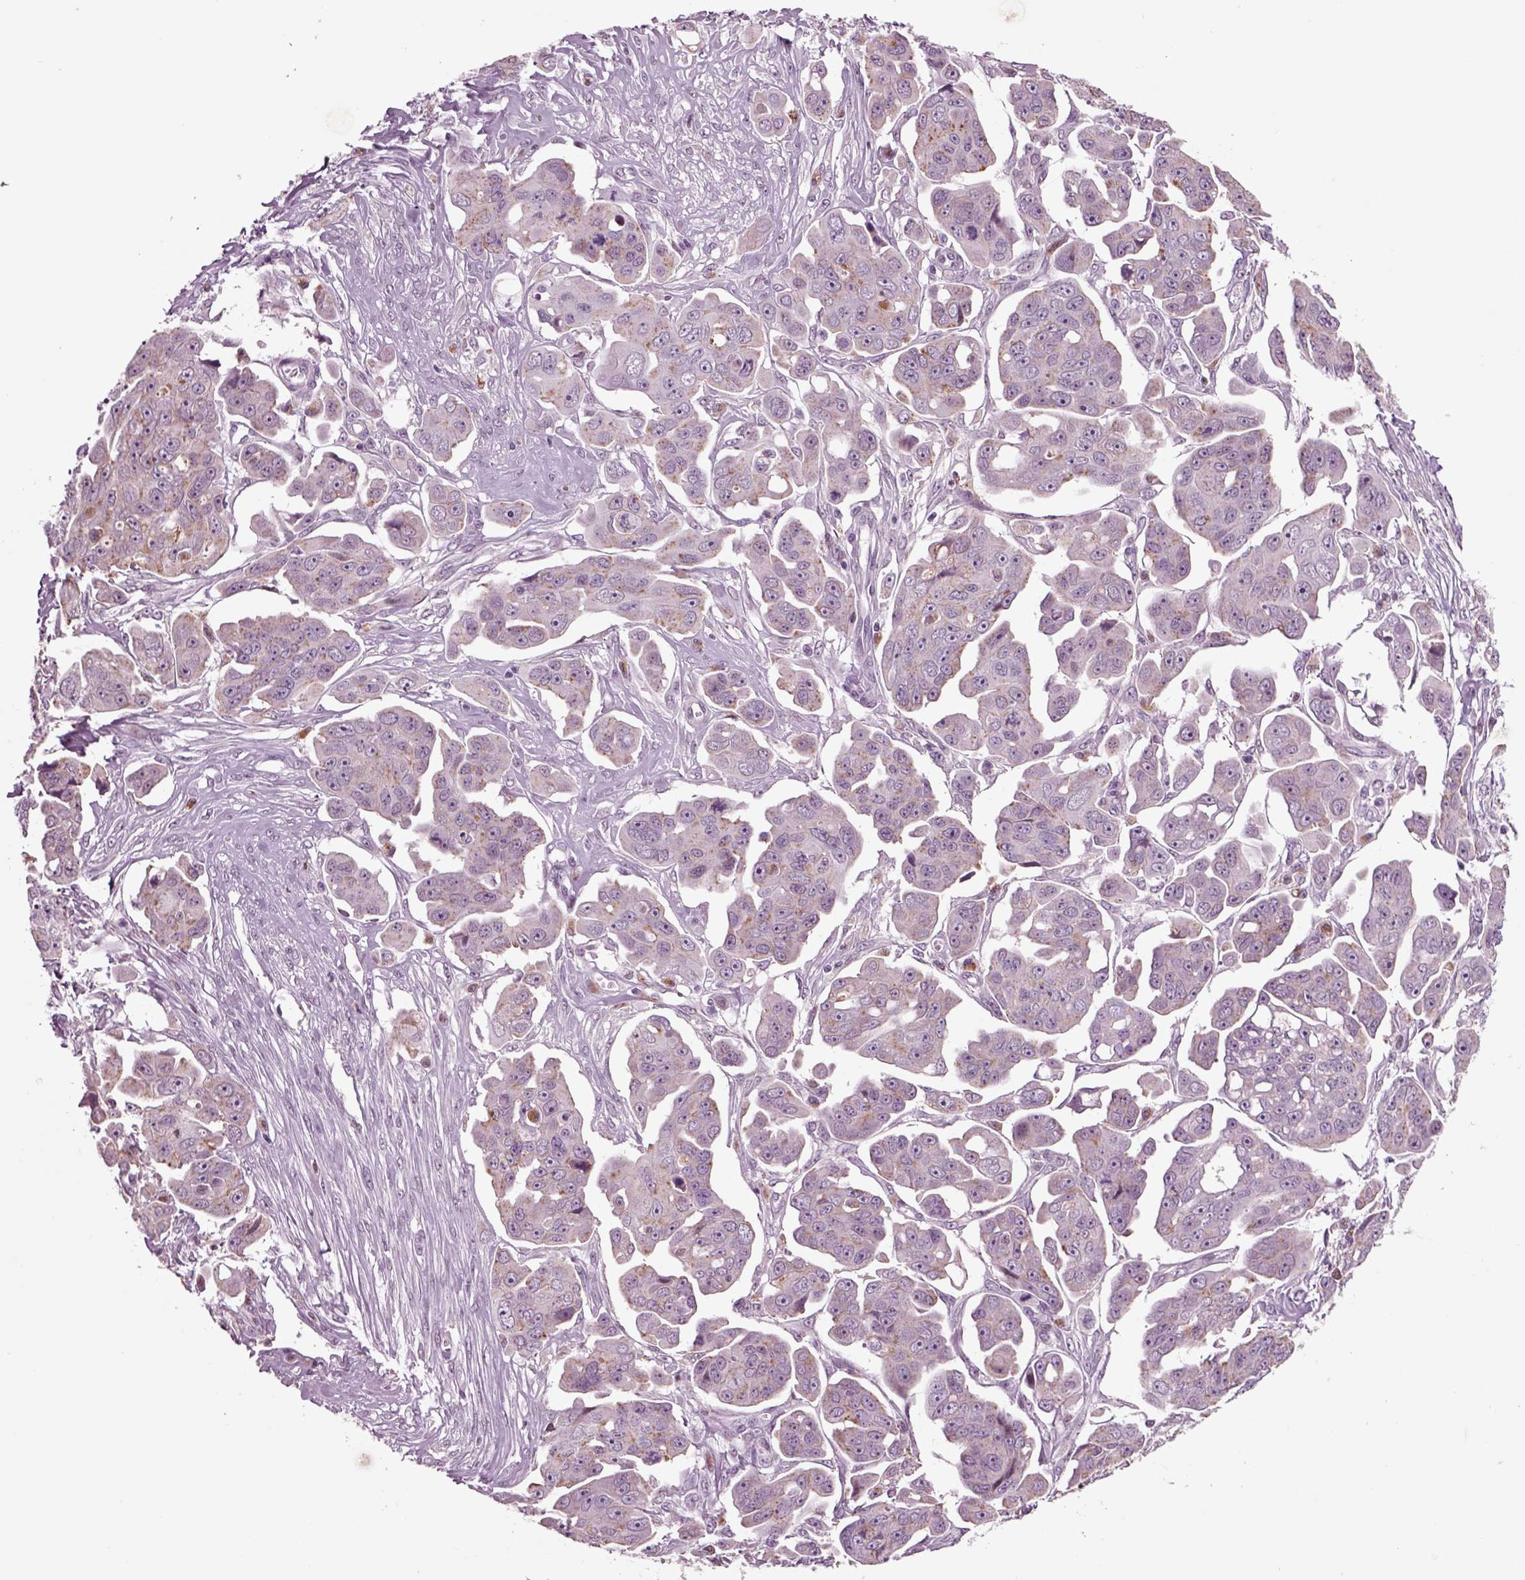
{"staining": {"intensity": "weak", "quantity": "25%-75%", "location": "cytoplasmic/membranous"}, "tissue": "ovarian cancer", "cell_type": "Tumor cells", "image_type": "cancer", "snomed": [{"axis": "morphology", "description": "Carcinoma, endometroid"}, {"axis": "topography", "description": "Ovary"}], "caption": "Ovarian cancer (endometroid carcinoma) stained for a protein (brown) demonstrates weak cytoplasmic/membranous positive positivity in about 25%-75% of tumor cells.", "gene": "CHGB", "patient": {"sex": "female", "age": 70}}